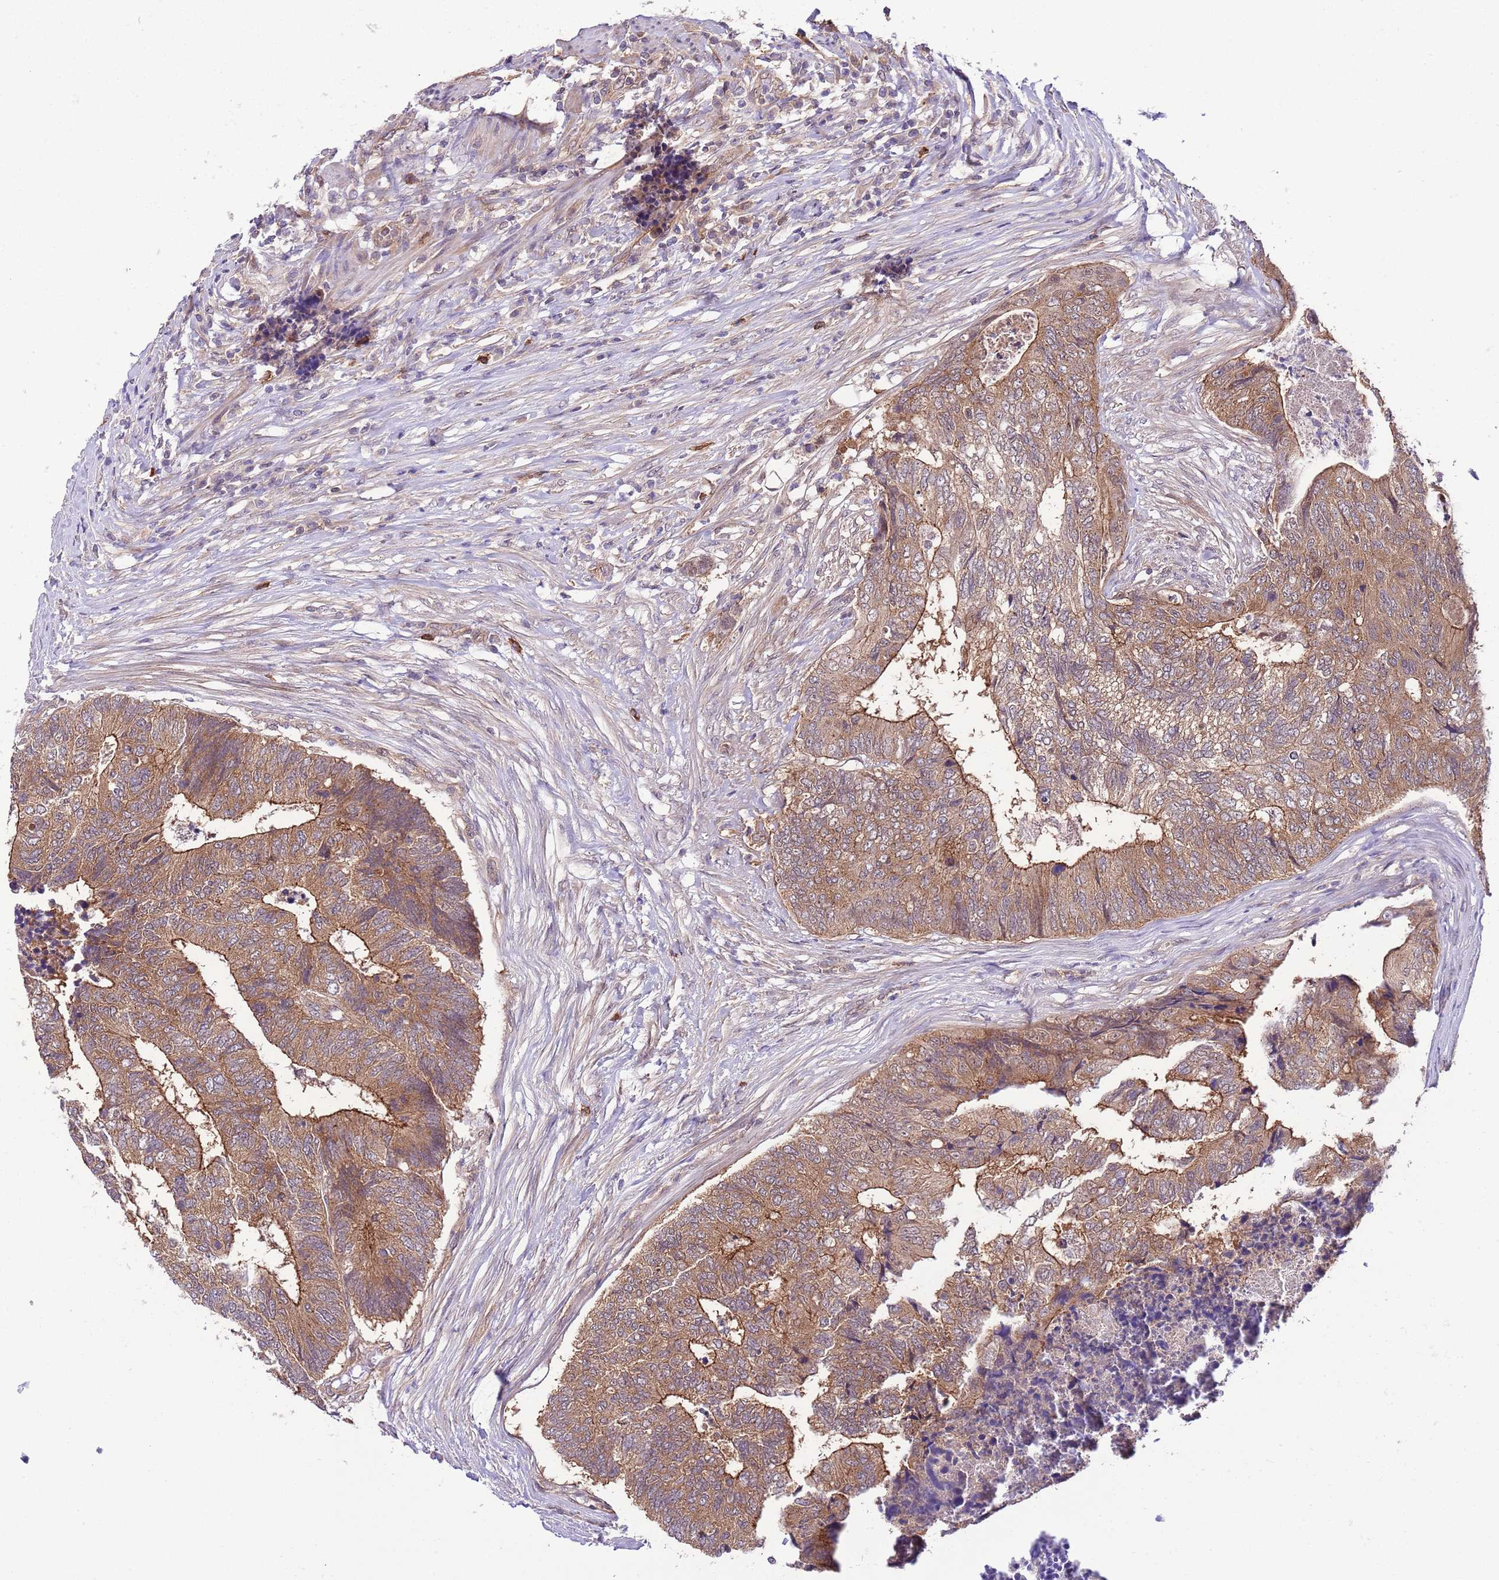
{"staining": {"intensity": "moderate", "quantity": ">75%", "location": "cytoplasmic/membranous"}, "tissue": "colorectal cancer", "cell_type": "Tumor cells", "image_type": "cancer", "snomed": [{"axis": "morphology", "description": "Adenocarcinoma, NOS"}, {"axis": "topography", "description": "Colon"}], "caption": "Colorectal cancer tissue displays moderate cytoplasmic/membranous staining in about >75% of tumor cells, visualized by immunohistochemistry.", "gene": "DONSON", "patient": {"sex": "female", "age": 67}}